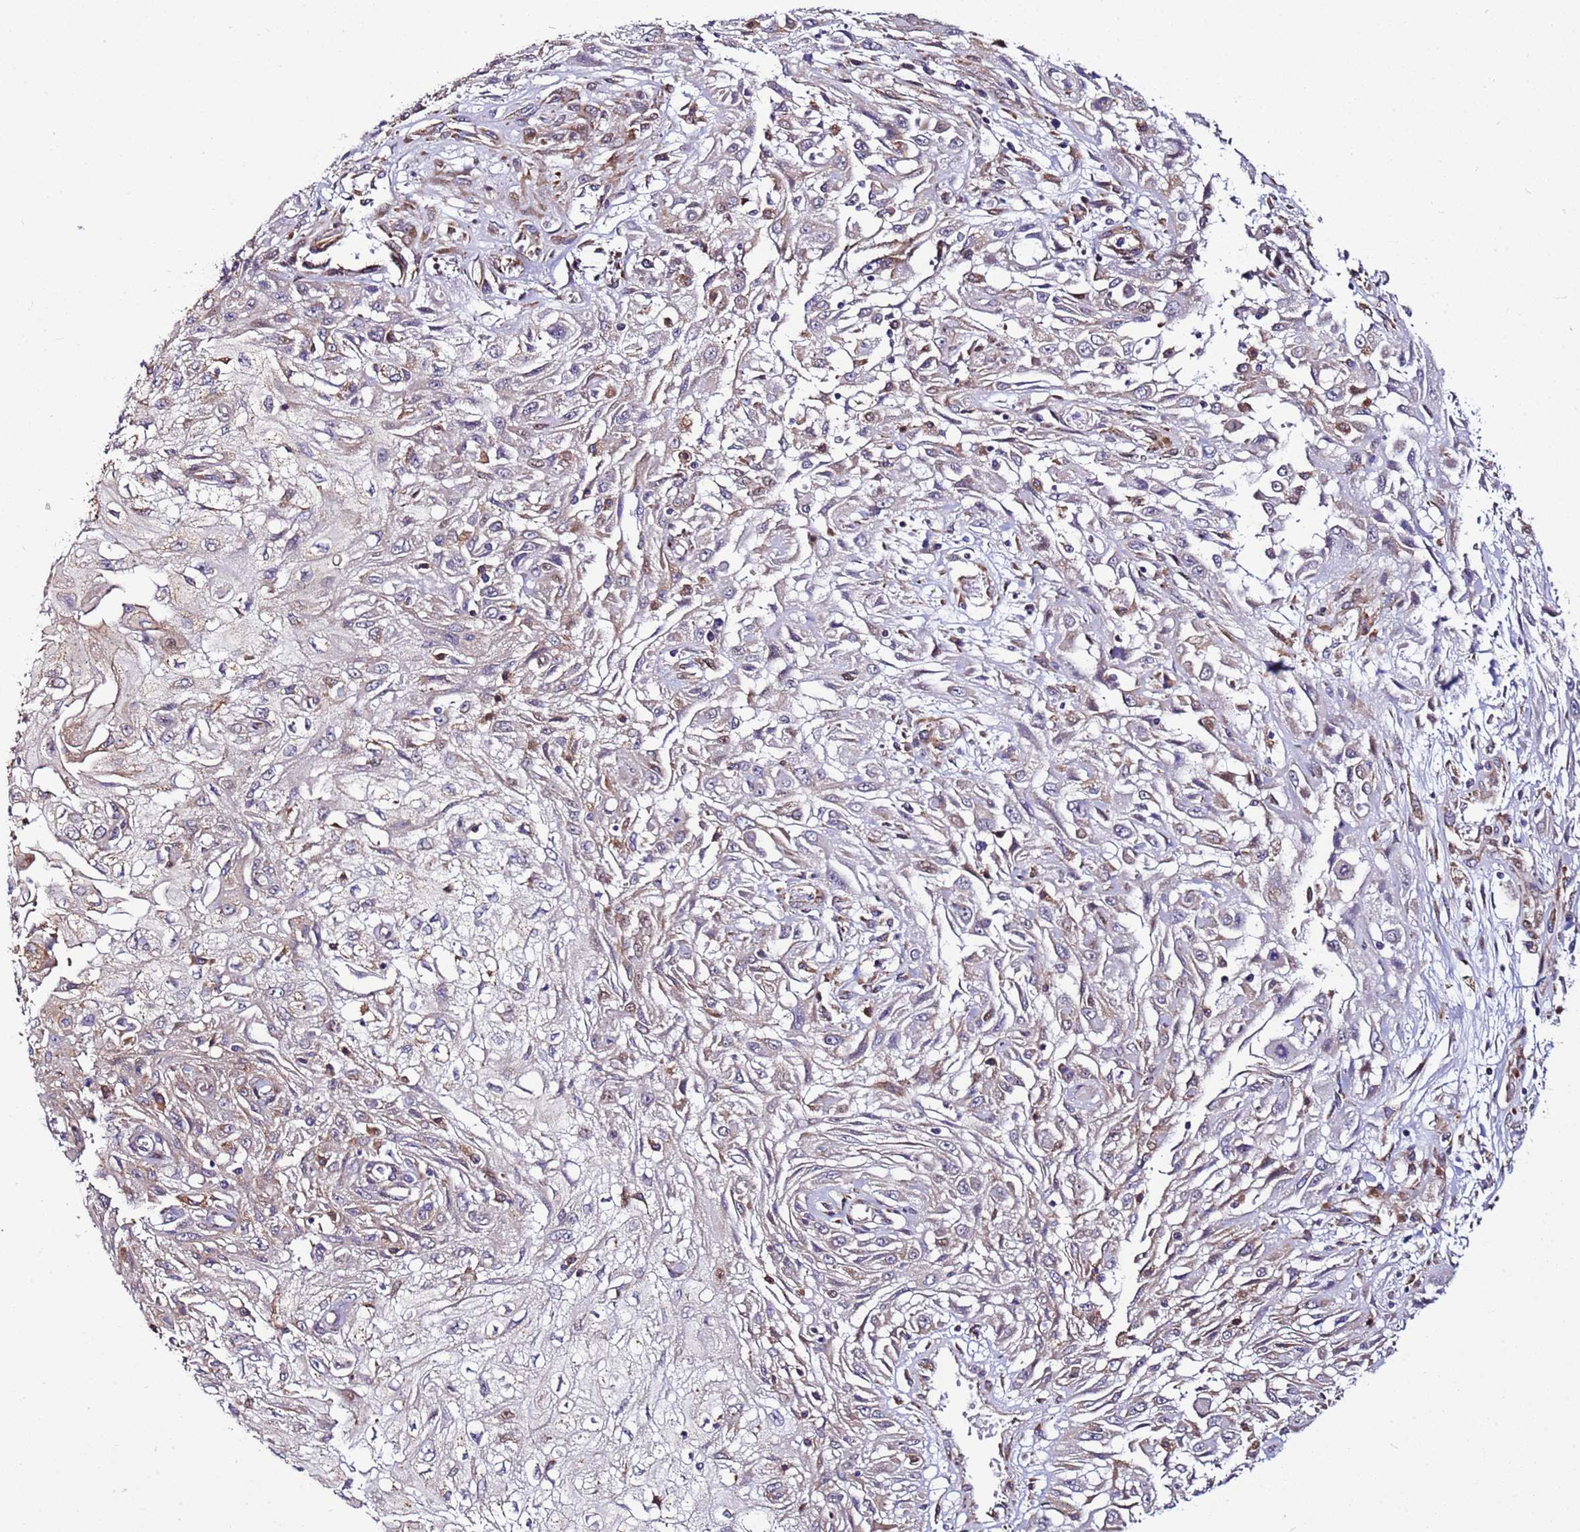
{"staining": {"intensity": "negative", "quantity": "none", "location": "none"}, "tissue": "skin cancer", "cell_type": "Tumor cells", "image_type": "cancer", "snomed": [{"axis": "morphology", "description": "Squamous cell carcinoma, NOS"}, {"axis": "morphology", "description": "Squamous cell carcinoma, metastatic, NOS"}, {"axis": "topography", "description": "Skin"}, {"axis": "topography", "description": "Lymph node"}], "caption": "Skin cancer (squamous cell carcinoma) was stained to show a protein in brown. There is no significant staining in tumor cells. Nuclei are stained in blue.", "gene": "MCRIP1", "patient": {"sex": "male", "age": 75}}